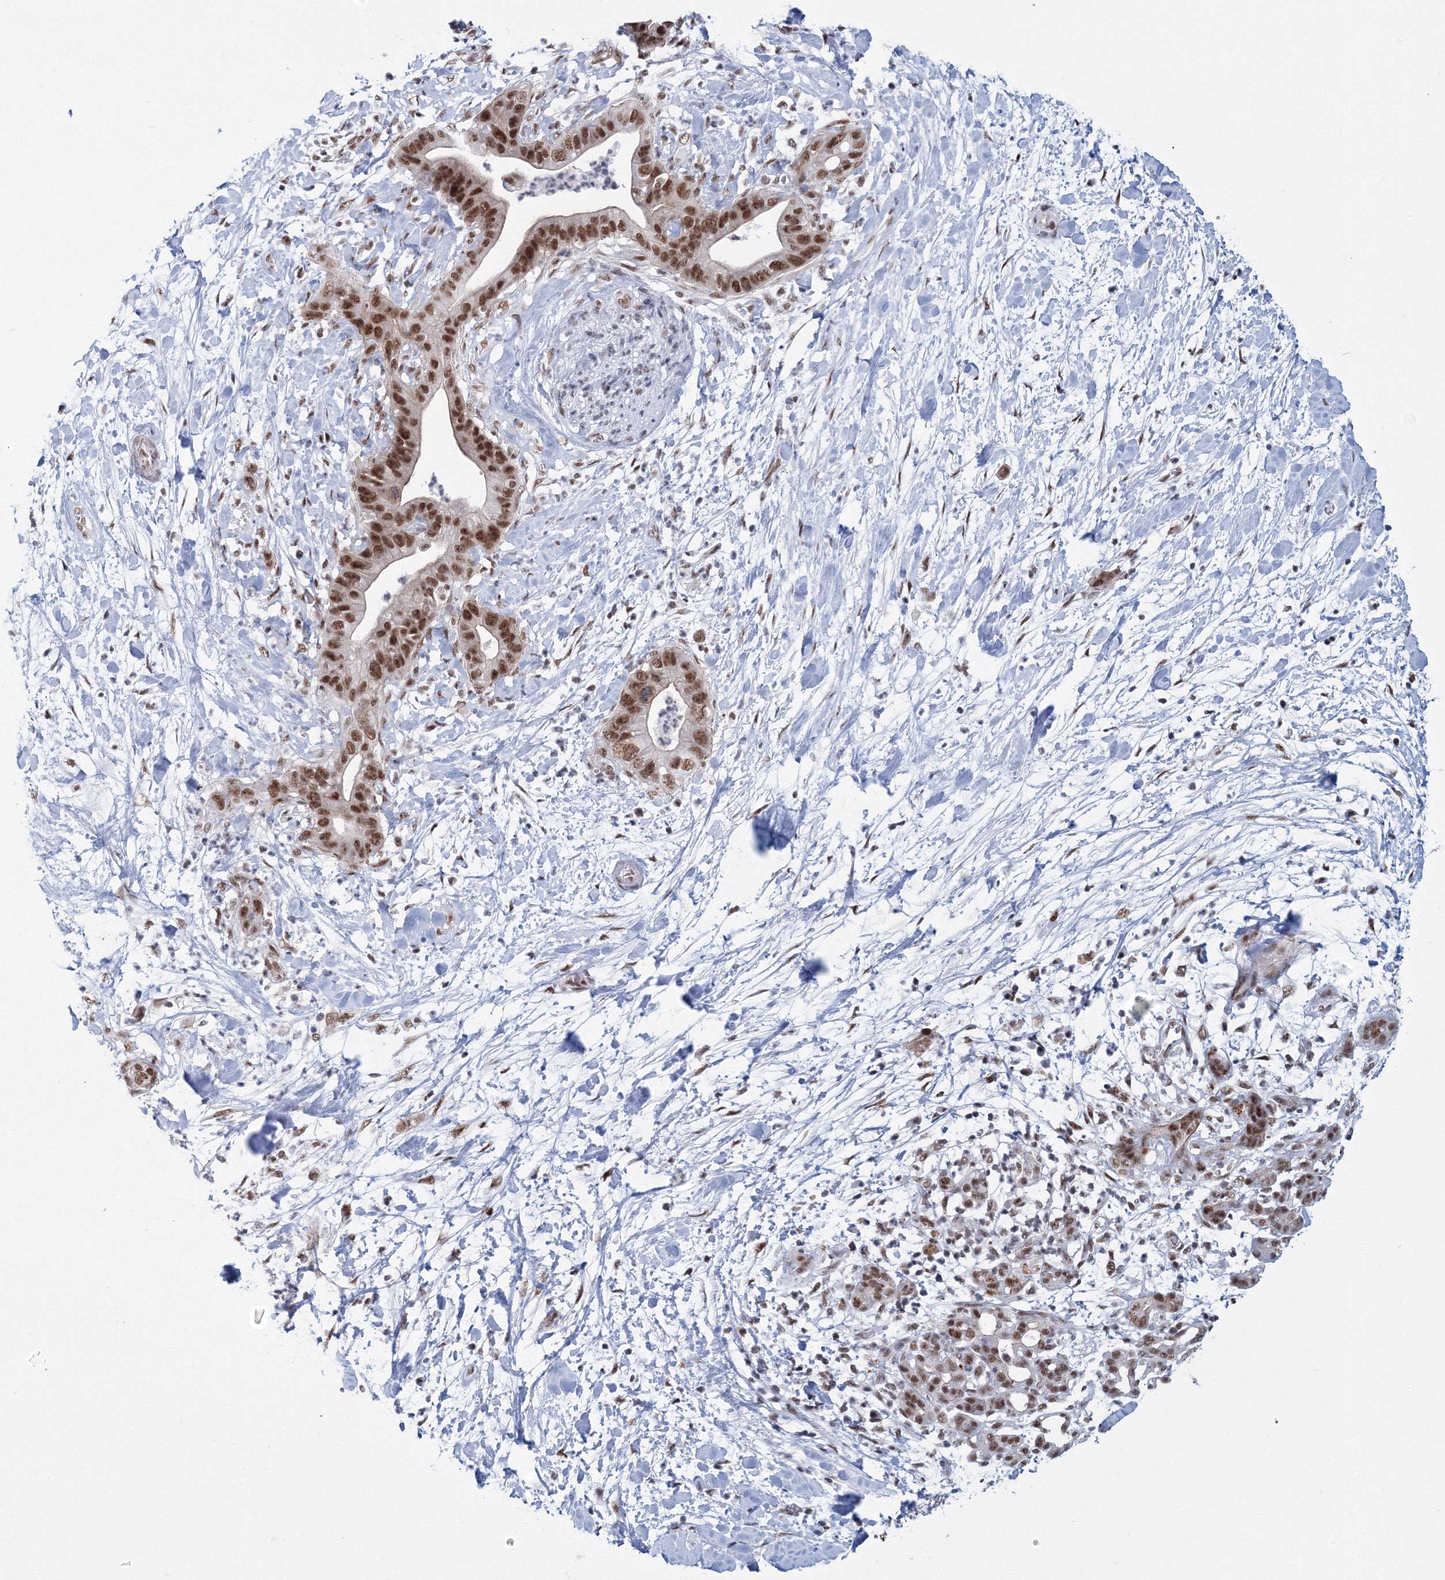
{"staining": {"intensity": "strong", "quantity": ">75%", "location": "nuclear"}, "tissue": "pancreatic cancer", "cell_type": "Tumor cells", "image_type": "cancer", "snomed": [{"axis": "morphology", "description": "Adenocarcinoma, NOS"}, {"axis": "topography", "description": "Pancreas"}], "caption": "Protein expression analysis of pancreatic adenocarcinoma shows strong nuclear expression in approximately >75% of tumor cells.", "gene": "SF3B6", "patient": {"sex": "female", "age": 78}}